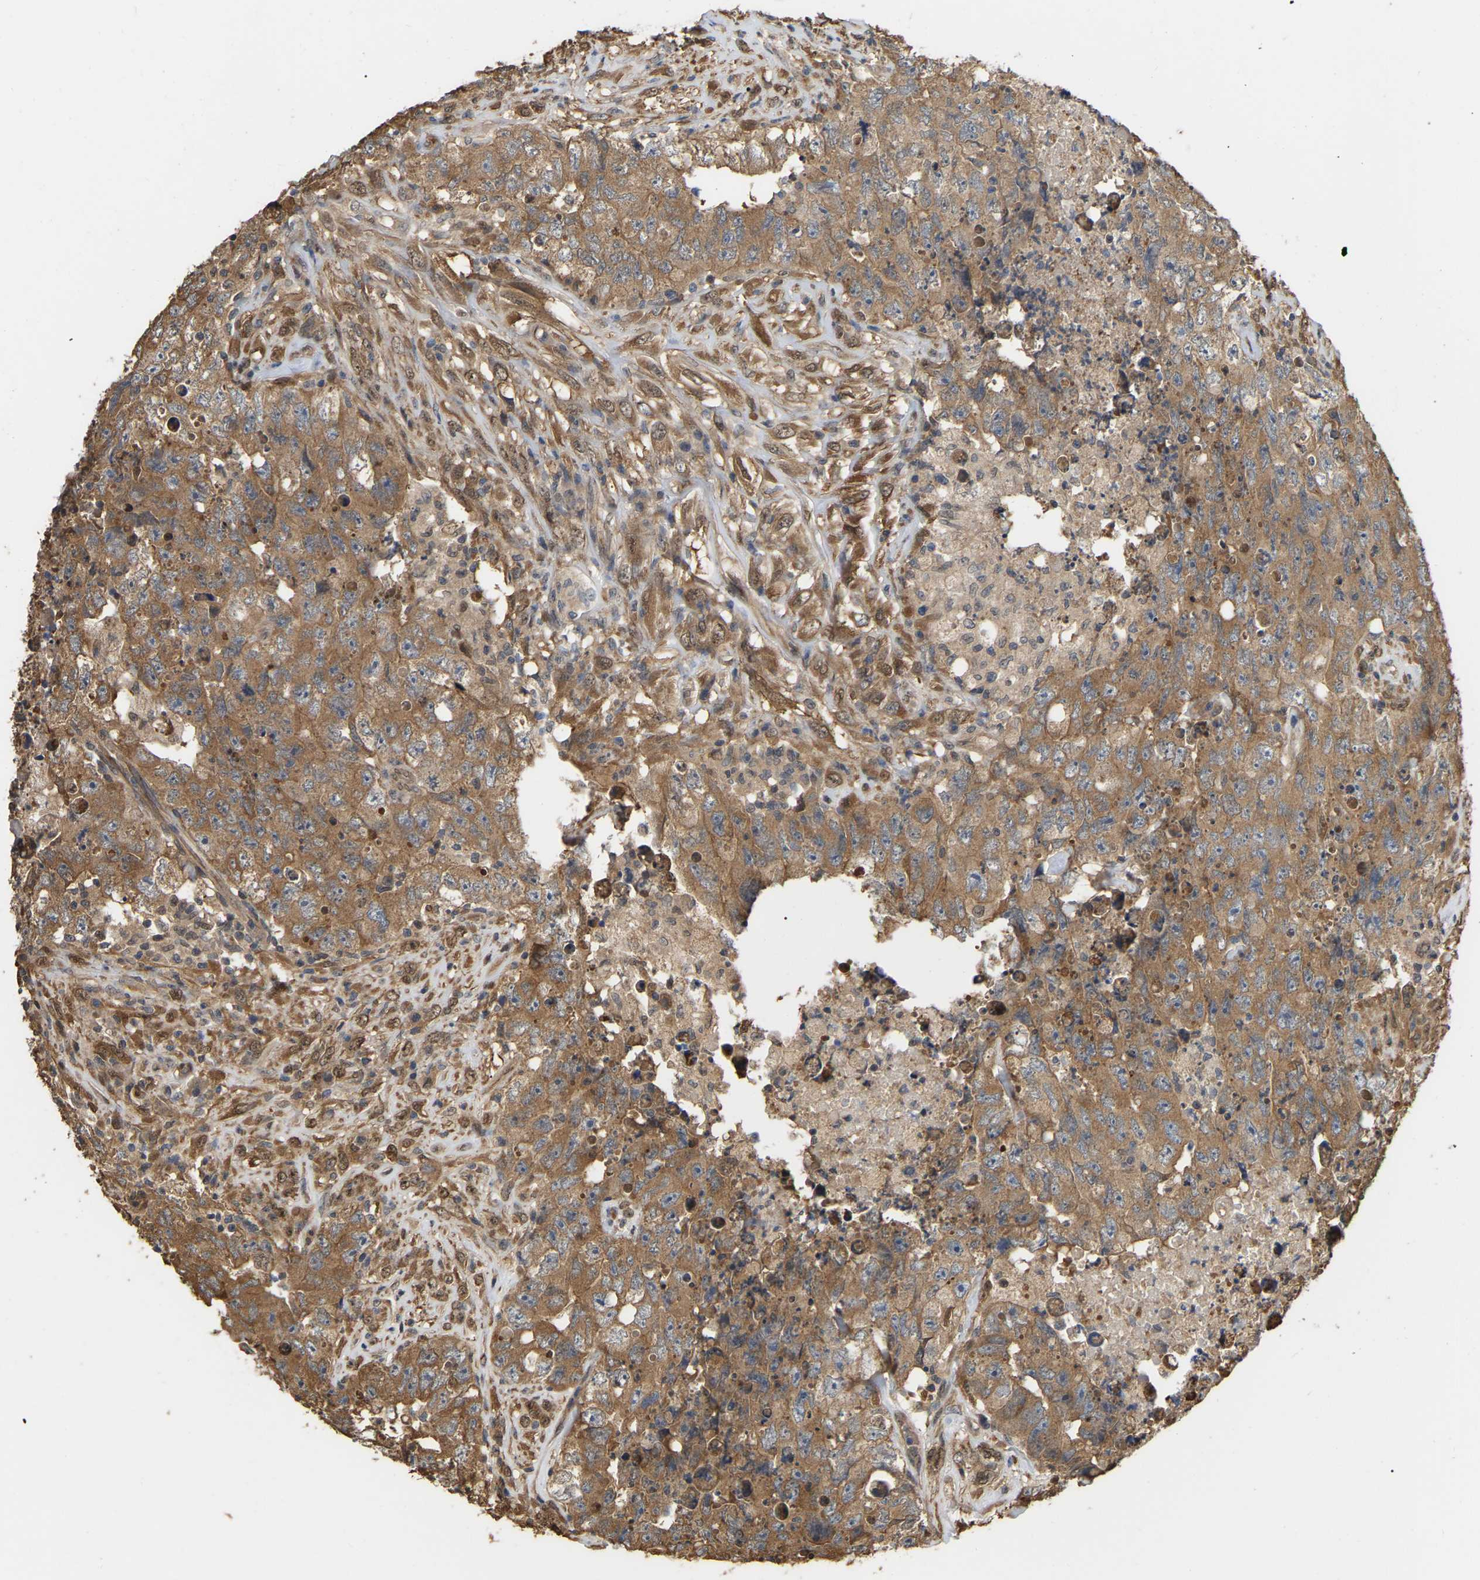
{"staining": {"intensity": "moderate", "quantity": ">75%", "location": "cytoplasmic/membranous"}, "tissue": "testis cancer", "cell_type": "Tumor cells", "image_type": "cancer", "snomed": [{"axis": "morphology", "description": "Carcinoma, Embryonal, NOS"}, {"axis": "topography", "description": "Testis"}], "caption": "IHC of human testis cancer displays medium levels of moderate cytoplasmic/membranous expression in about >75% of tumor cells.", "gene": "FAM219A", "patient": {"sex": "male", "age": 32}}